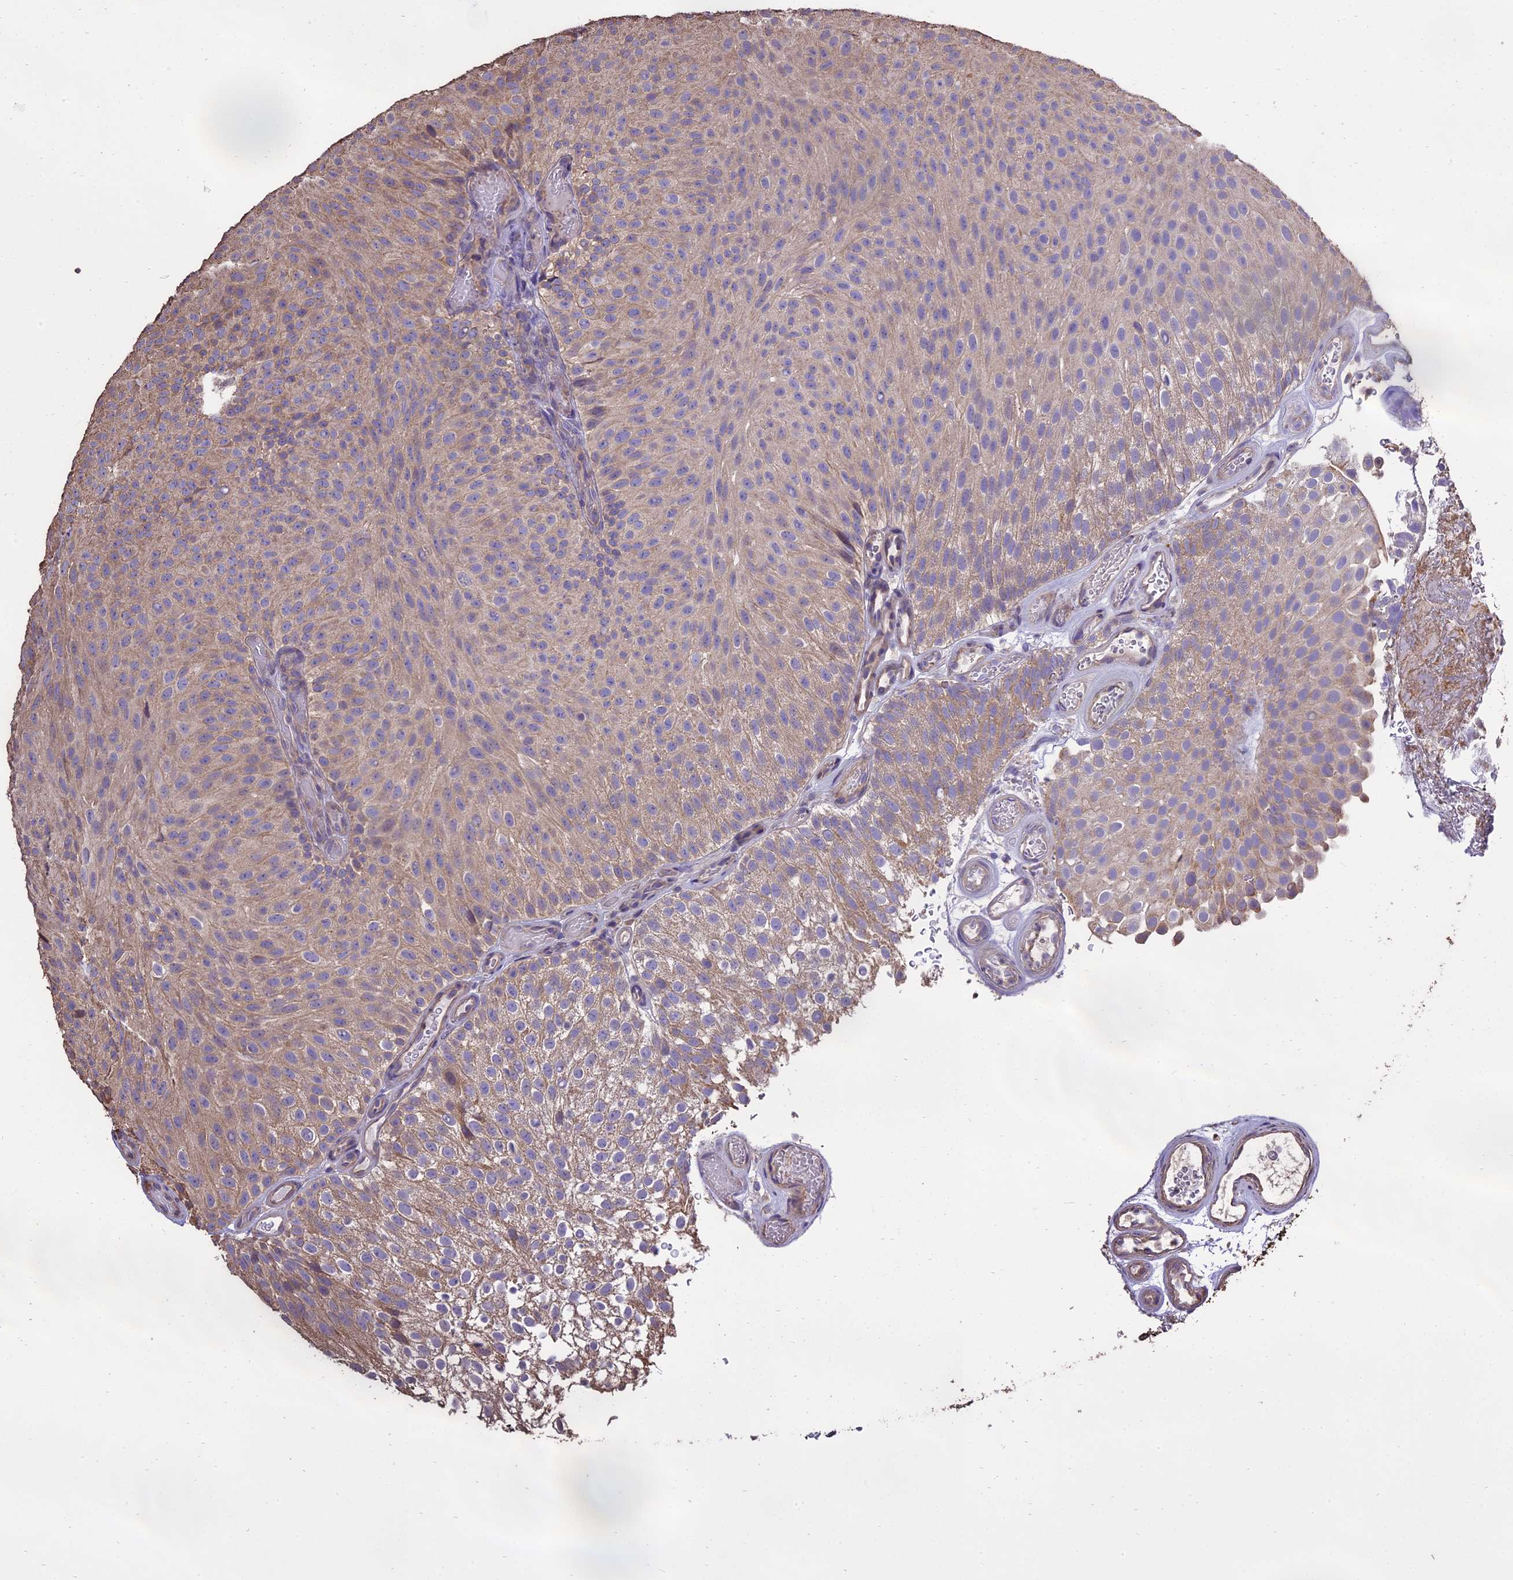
{"staining": {"intensity": "weak", "quantity": "25%-75%", "location": "cytoplasmic/membranous"}, "tissue": "urothelial cancer", "cell_type": "Tumor cells", "image_type": "cancer", "snomed": [{"axis": "morphology", "description": "Urothelial carcinoma, Low grade"}, {"axis": "topography", "description": "Urinary bladder"}], "caption": "Protein analysis of urothelial cancer tissue shows weak cytoplasmic/membranous positivity in about 25%-75% of tumor cells. The staining was performed using DAB to visualize the protein expression in brown, while the nuclei were stained in blue with hematoxylin (Magnification: 20x).", "gene": "PGPEP1L", "patient": {"sex": "male", "age": 78}}